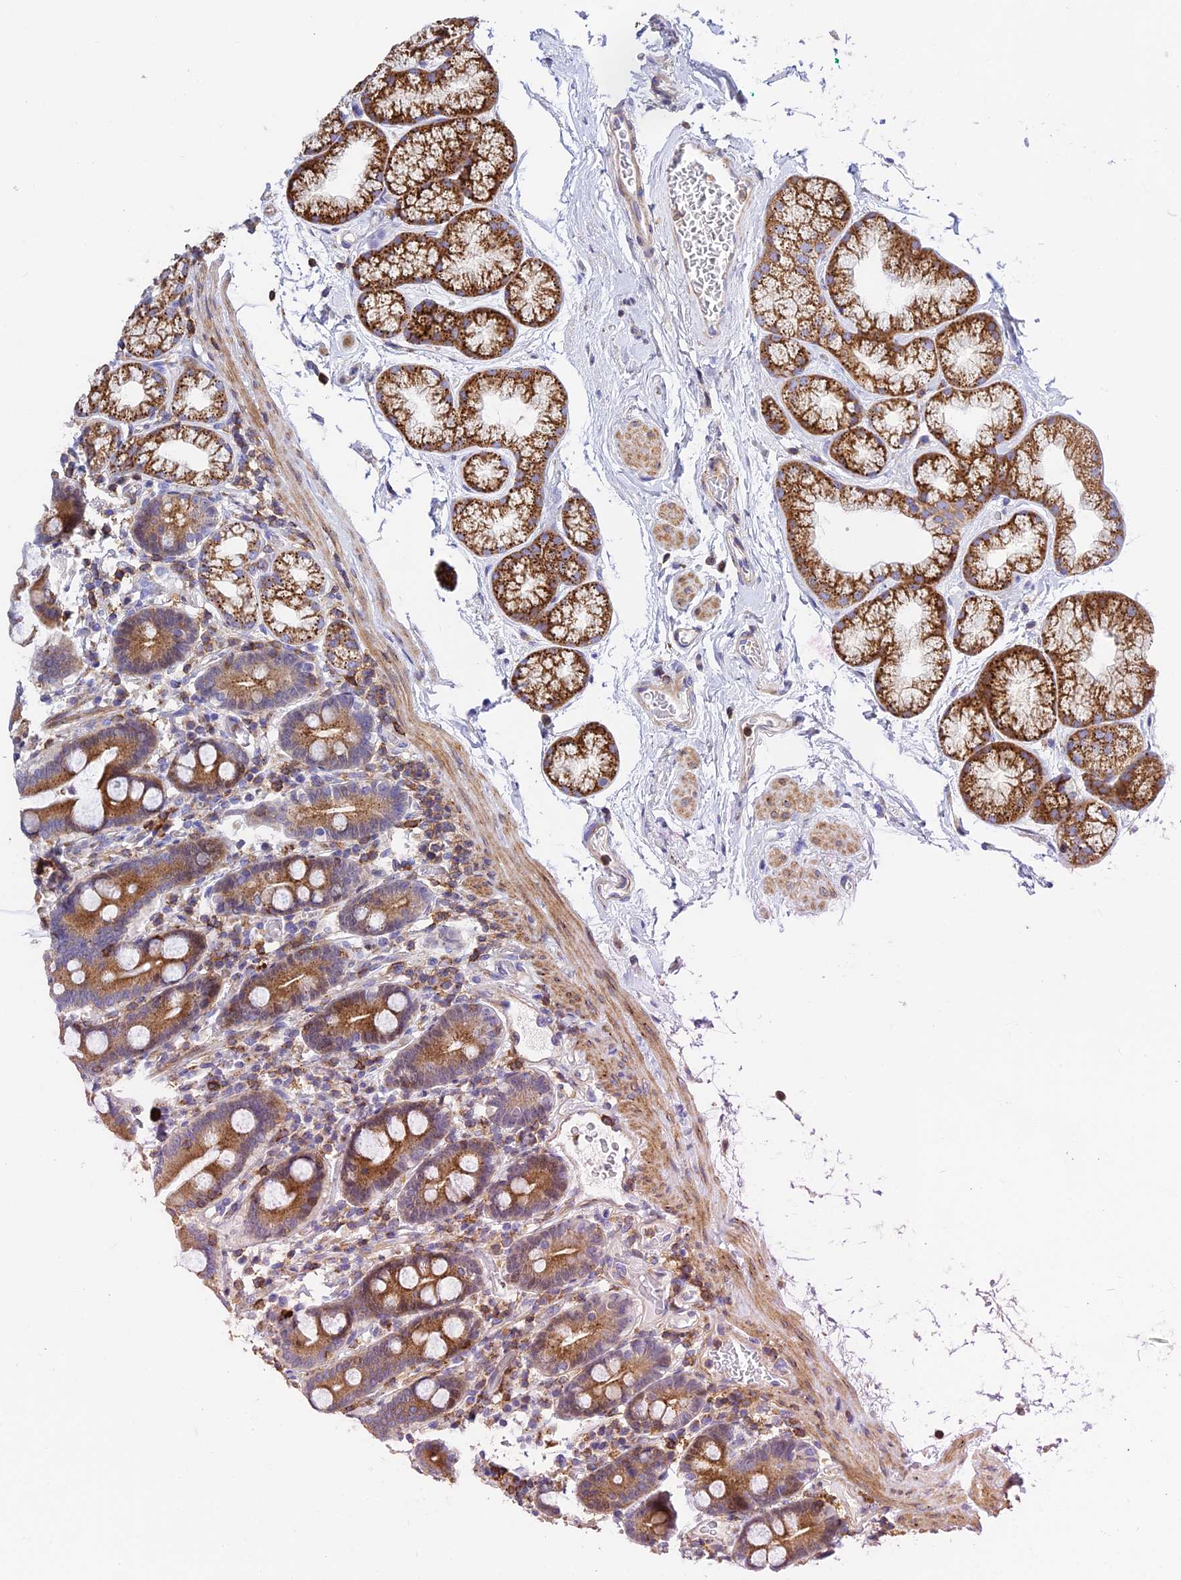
{"staining": {"intensity": "moderate", "quantity": ">75%", "location": "cytoplasmic/membranous"}, "tissue": "duodenum", "cell_type": "Glandular cells", "image_type": "normal", "snomed": [{"axis": "morphology", "description": "Normal tissue, NOS"}, {"axis": "topography", "description": "Duodenum"}], "caption": "A brown stain labels moderate cytoplasmic/membranous positivity of a protein in glandular cells of benign duodenum.", "gene": "PRIM1", "patient": {"sex": "male", "age": 55}}